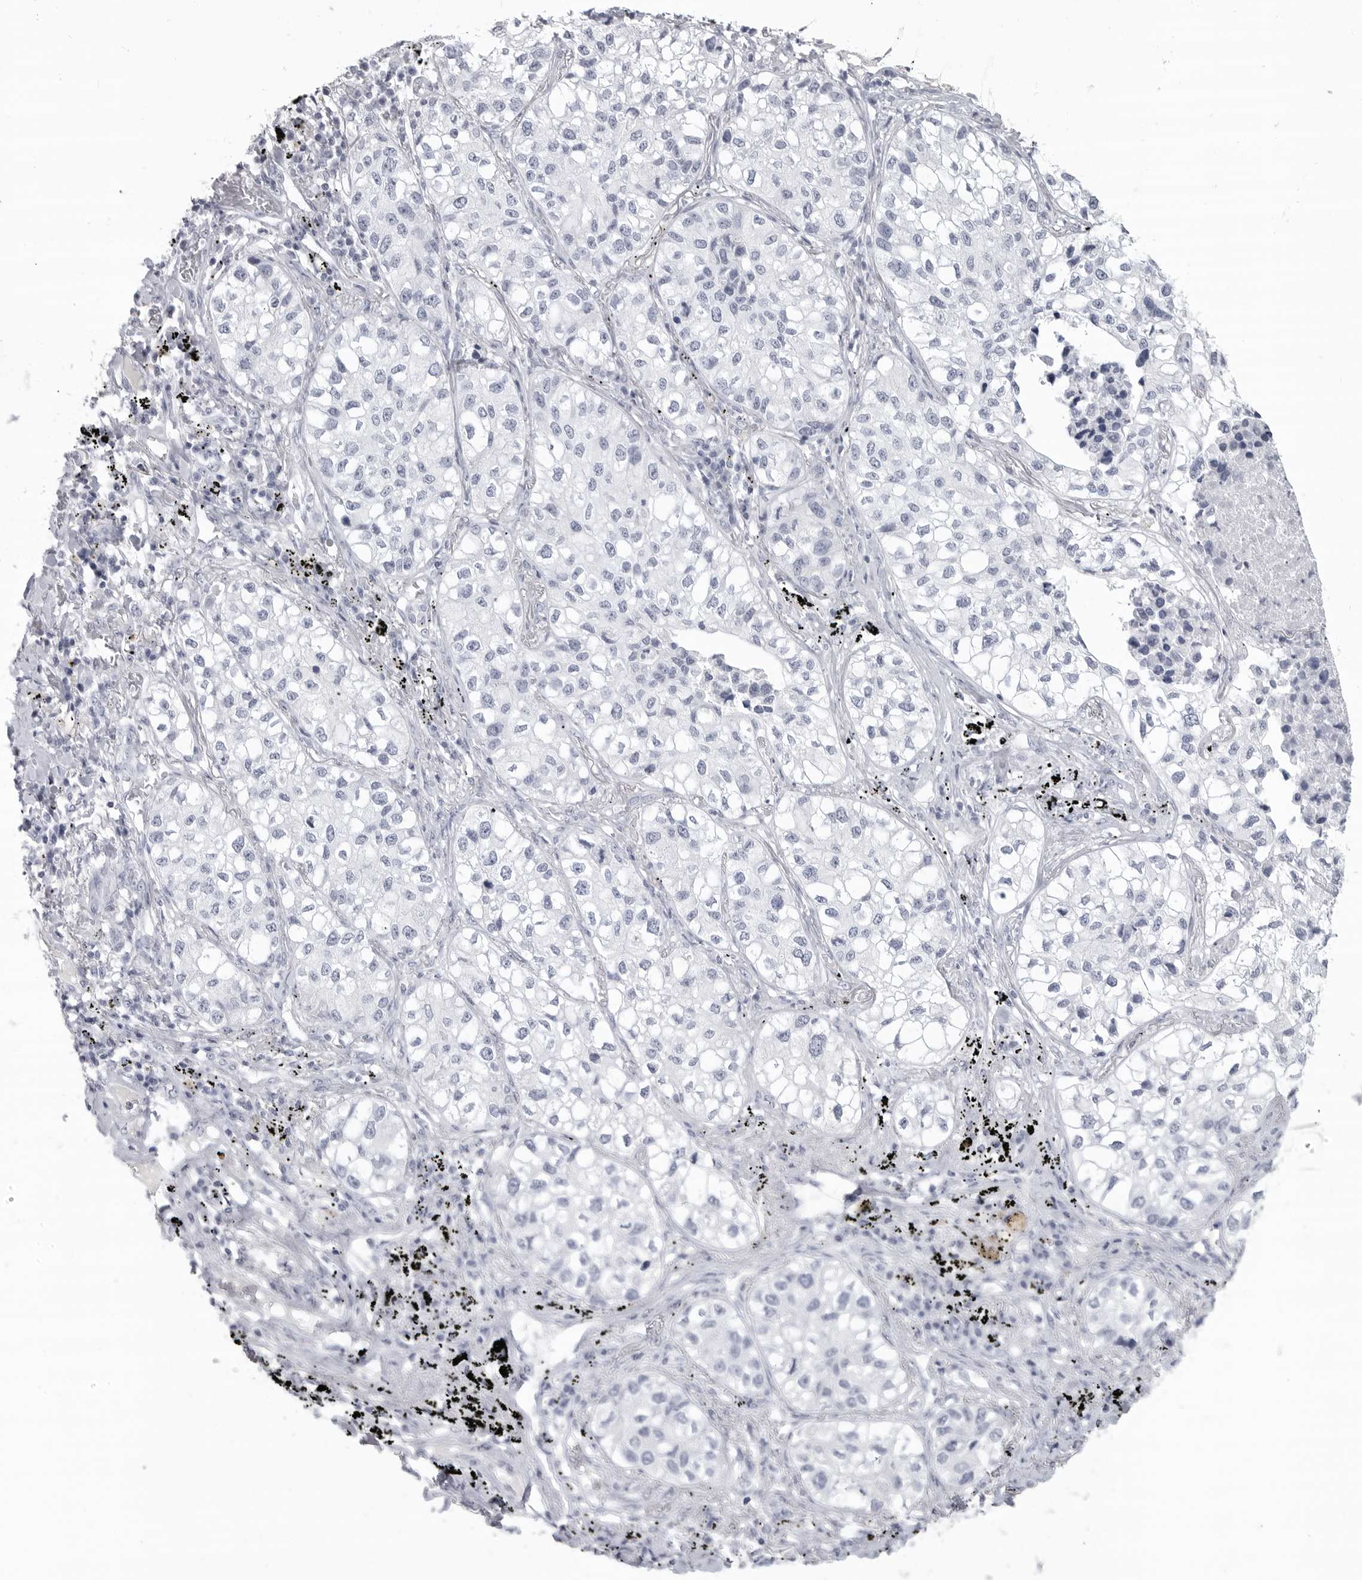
{"staining": {"intensity": "negative", "quantity": "none", "location": "none"}, "tissue": "lung cancer", "cell_type": "Tumor cells", "image_type": "cancer", "snomed": [{"axis": "morphology", "description": "Adenocarcinoma, NOS"}, {"axis": "topography", "description": "Lung"}], "caption": "An image of adenocarcinoma (lung) stained for a protein exhibits no brown staining in tumor cells. The staining was performed using DAB to visualize the protein expression in brown, while the nuclei were stained in blue with hematoxylin (Magnification: 20x).", "gene": "LY6D", "patient": {"sex": "male", "age": 63}}